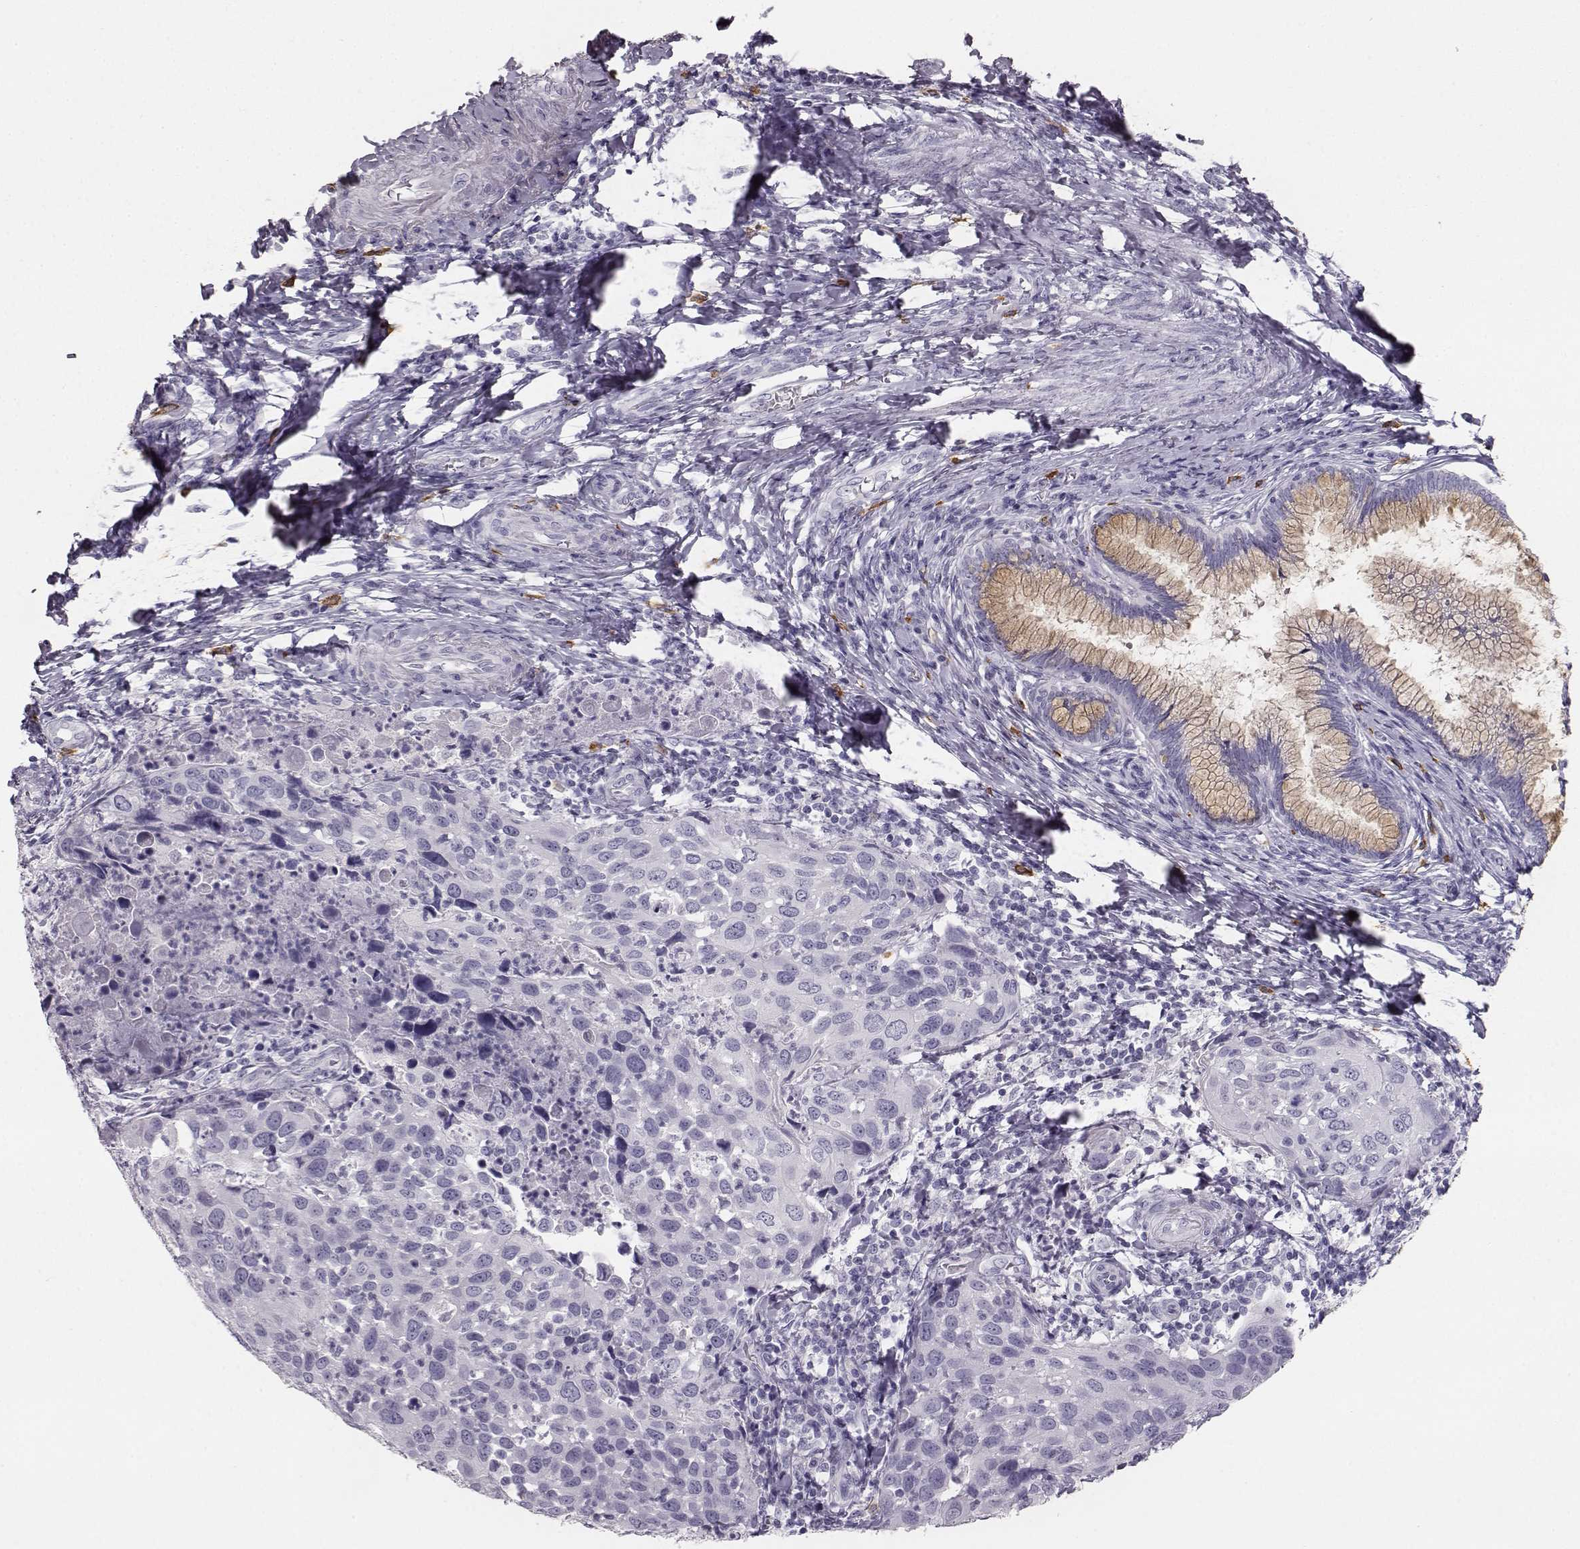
{"staining": {"intensity": "negative", "quantity": "none", "location": "none"}, "tissue": "cervical cancer", "cell_type": "Tumor cells", "image_type": "cancer", "snomed": [{"axis": "morphology", "description": "Squamous cell carcinoma, NOS"}, {"axis": "topography", "description": "Cervix"}], "caption": "An IHC image of cervical squamous cell carcinoma is shown. There is no staining in tumor cells of cervical squamous cell carcinoma.", "gene": "NPTXR", "patient": {"sex": "female", "age": 54}}